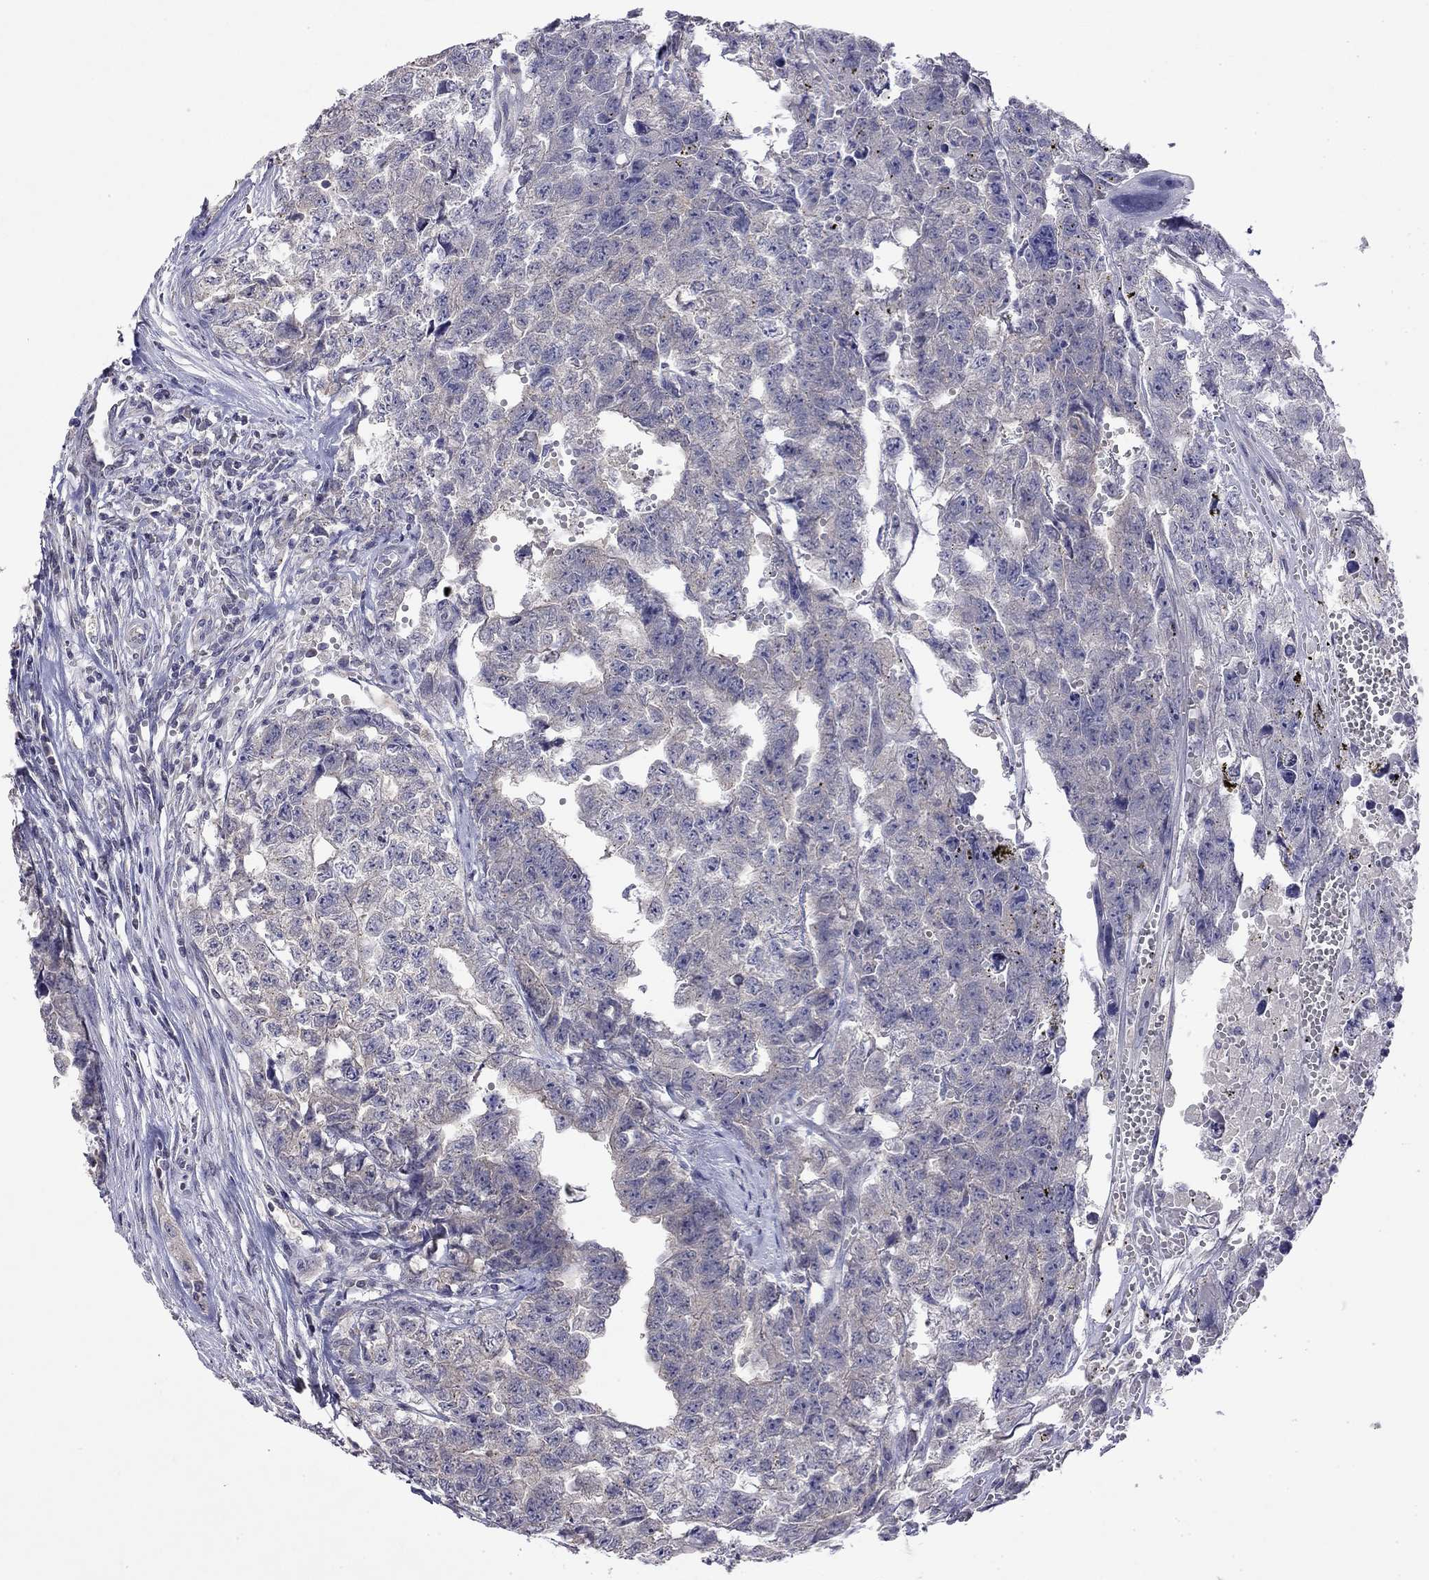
{"staining": {"intensity": "negative", "quantity": "none", "location": "none"}, "tissue": "testis cancer", "cell_type": "Tumor cells", "image_type": "cancer", "snomed": [{"axis": "morphology", "description": "Seminoma, NOS"}, {"axis": "morphology", "description": "Carcinoma, Embryonal, NOS"}, {"axis": "topography", "description": "Testis"}], "caption": "This is an immunohistochemistry (IHC) image of human testis cancer. There is no staining in tumor cells.", "gene": "WNK3", "patient": {"sex": "male", "age": 22}}